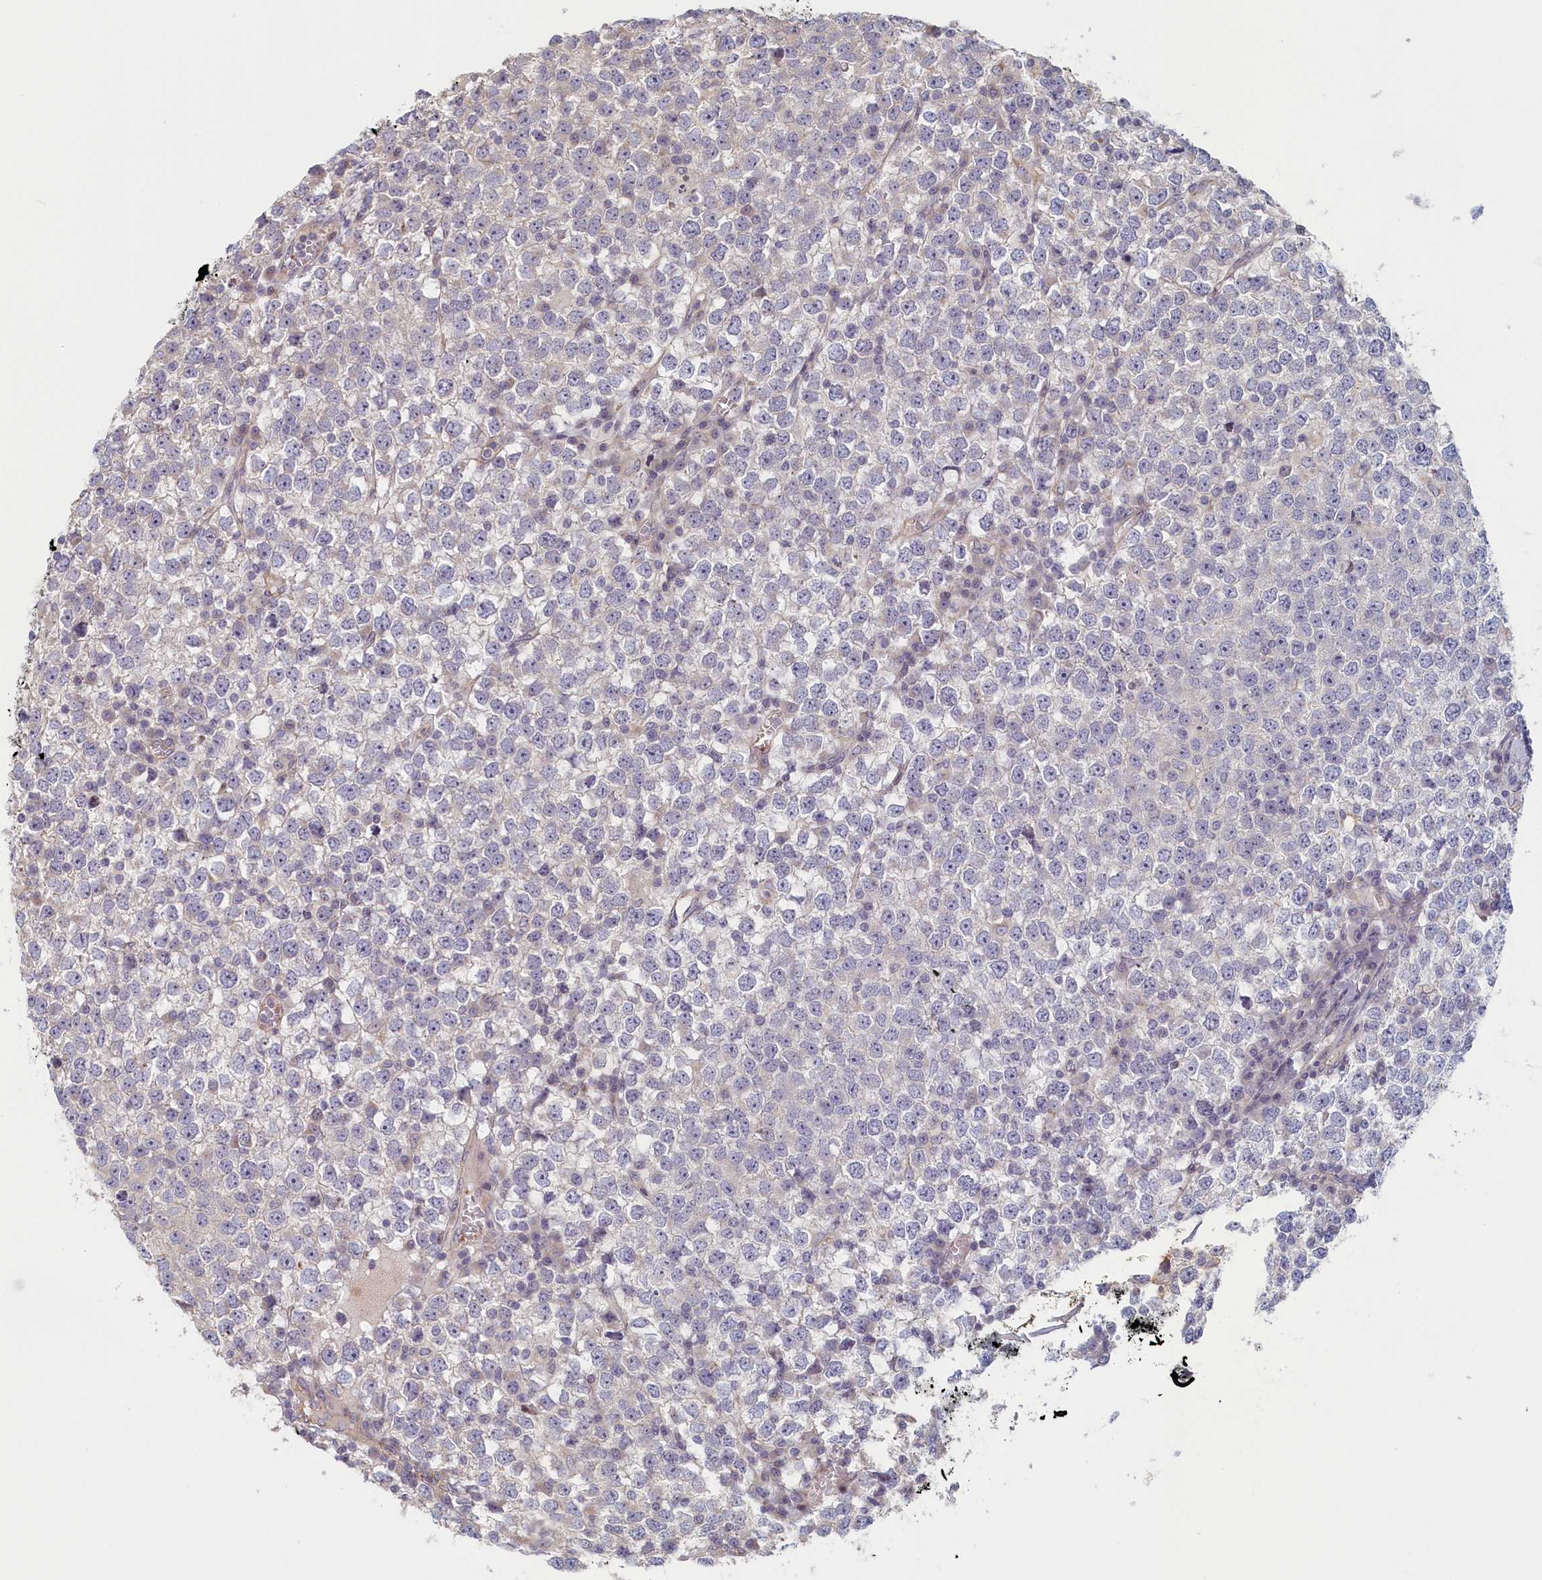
{"staining": {"intensity": "negative", "quantity": "none", "location": "none"}, "tissue": "testis cancer", "cell_type": "Tumor cells", "image_type": "cancer", "snomed": [{"axis": "morphology", "description": "Seminoma, NOS"}, {"axis": "topography", "description": "Testis"}], "caption": "This is an immunohistochemistry image of testis seminoma. There is no positivity in tumor cells.", "gene": "INTS4", "patient": {"sex": "male", "age": 65}}